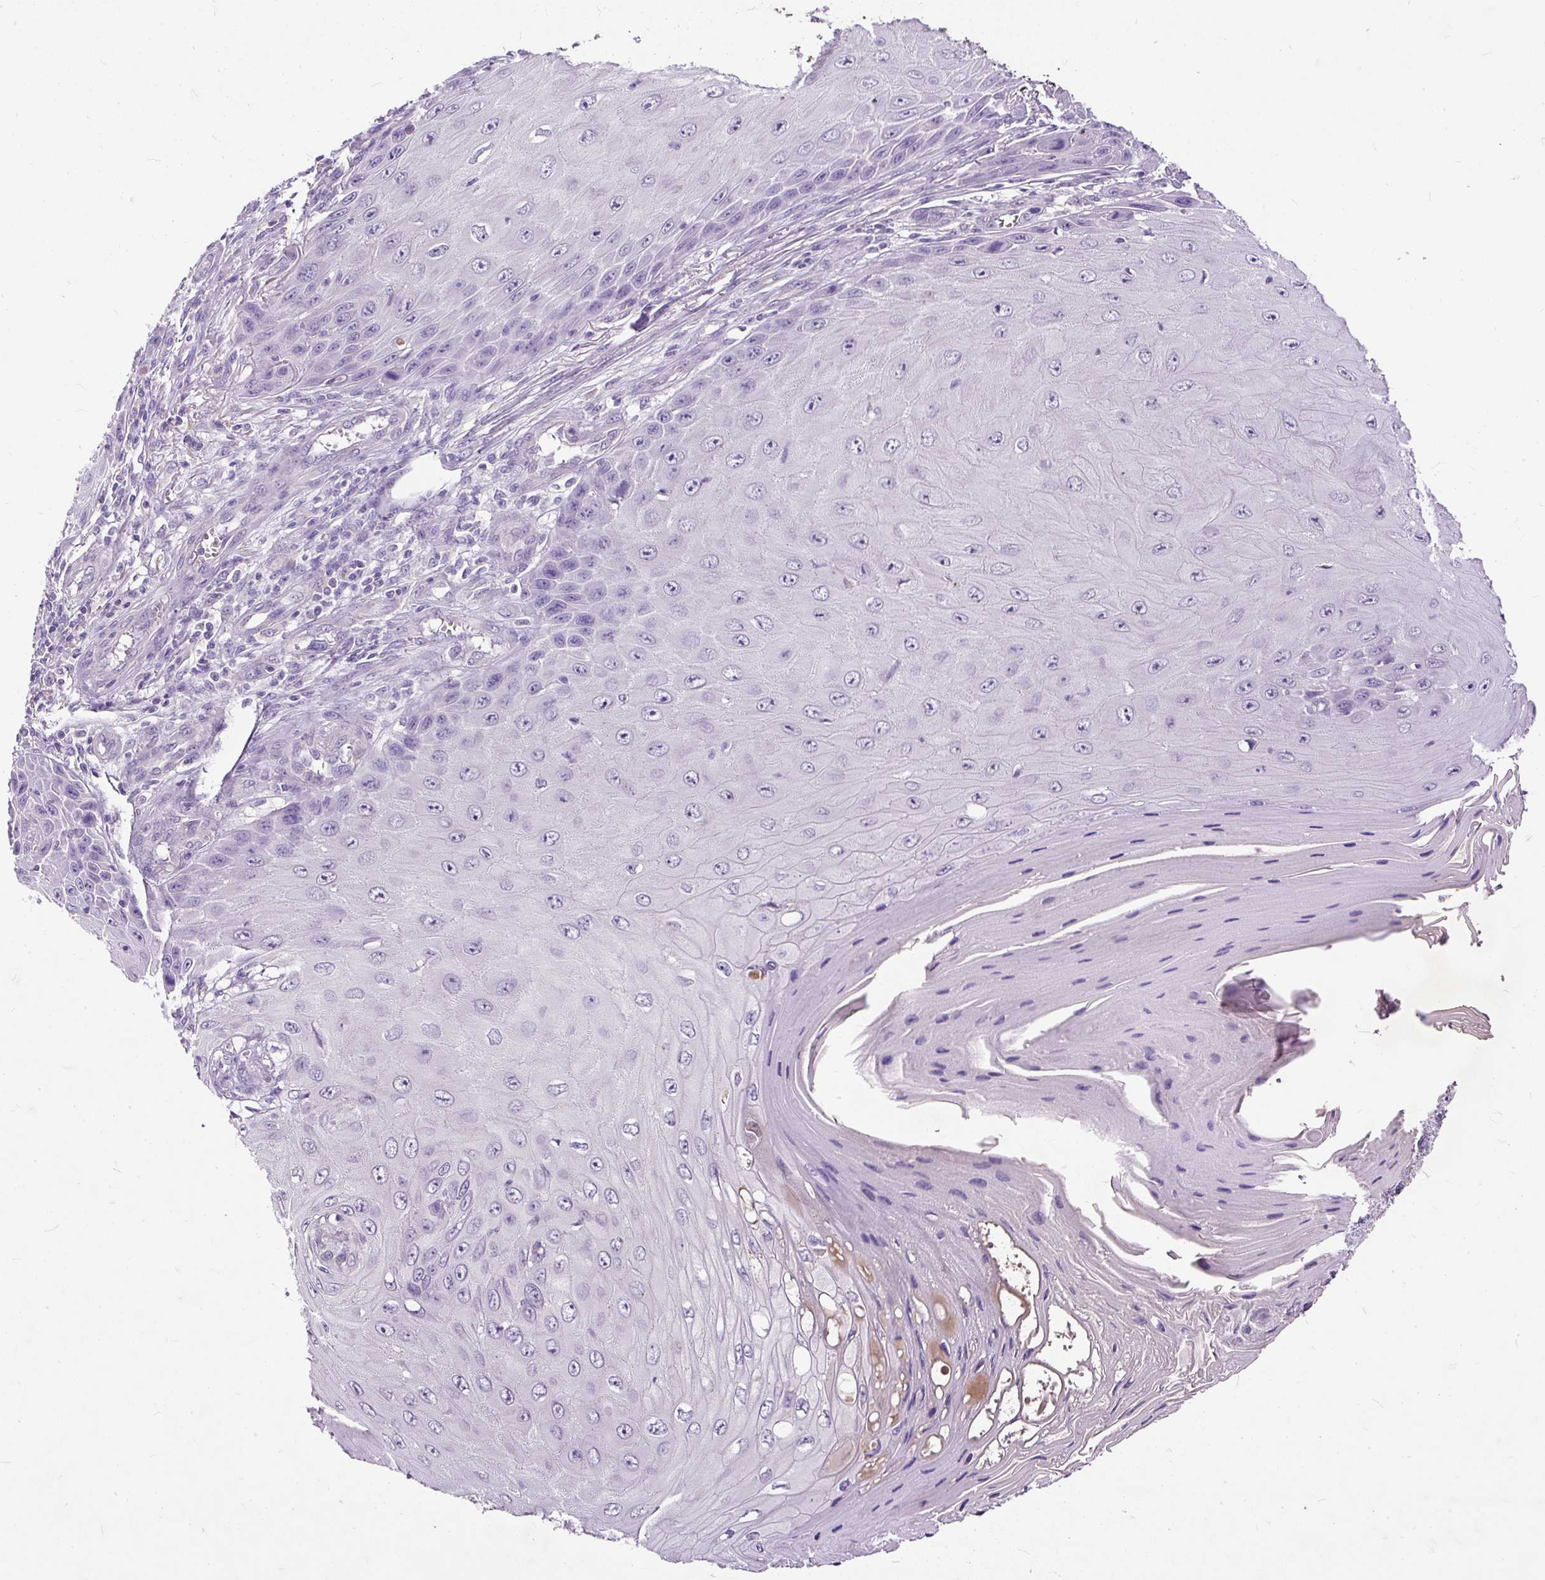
{"staining": {"intensity": "negative", "quantity": "none", "location": "none"}, "tissue": "skin cancer", "cell_type": "Tumor cells", "image_type": "cancer", "snomed": [{"axis": "morphology", "description": "Squamous cell carcinoma, NOS"}, {"axis": "topography", "description": "Skin"}], "caption": "A micrograph of human squamous cell carcinoma (skin) is negative for staining in tumor cells.", "gene": "KRTAP20-3", "patient": {"sex": "female", "age": 73}}